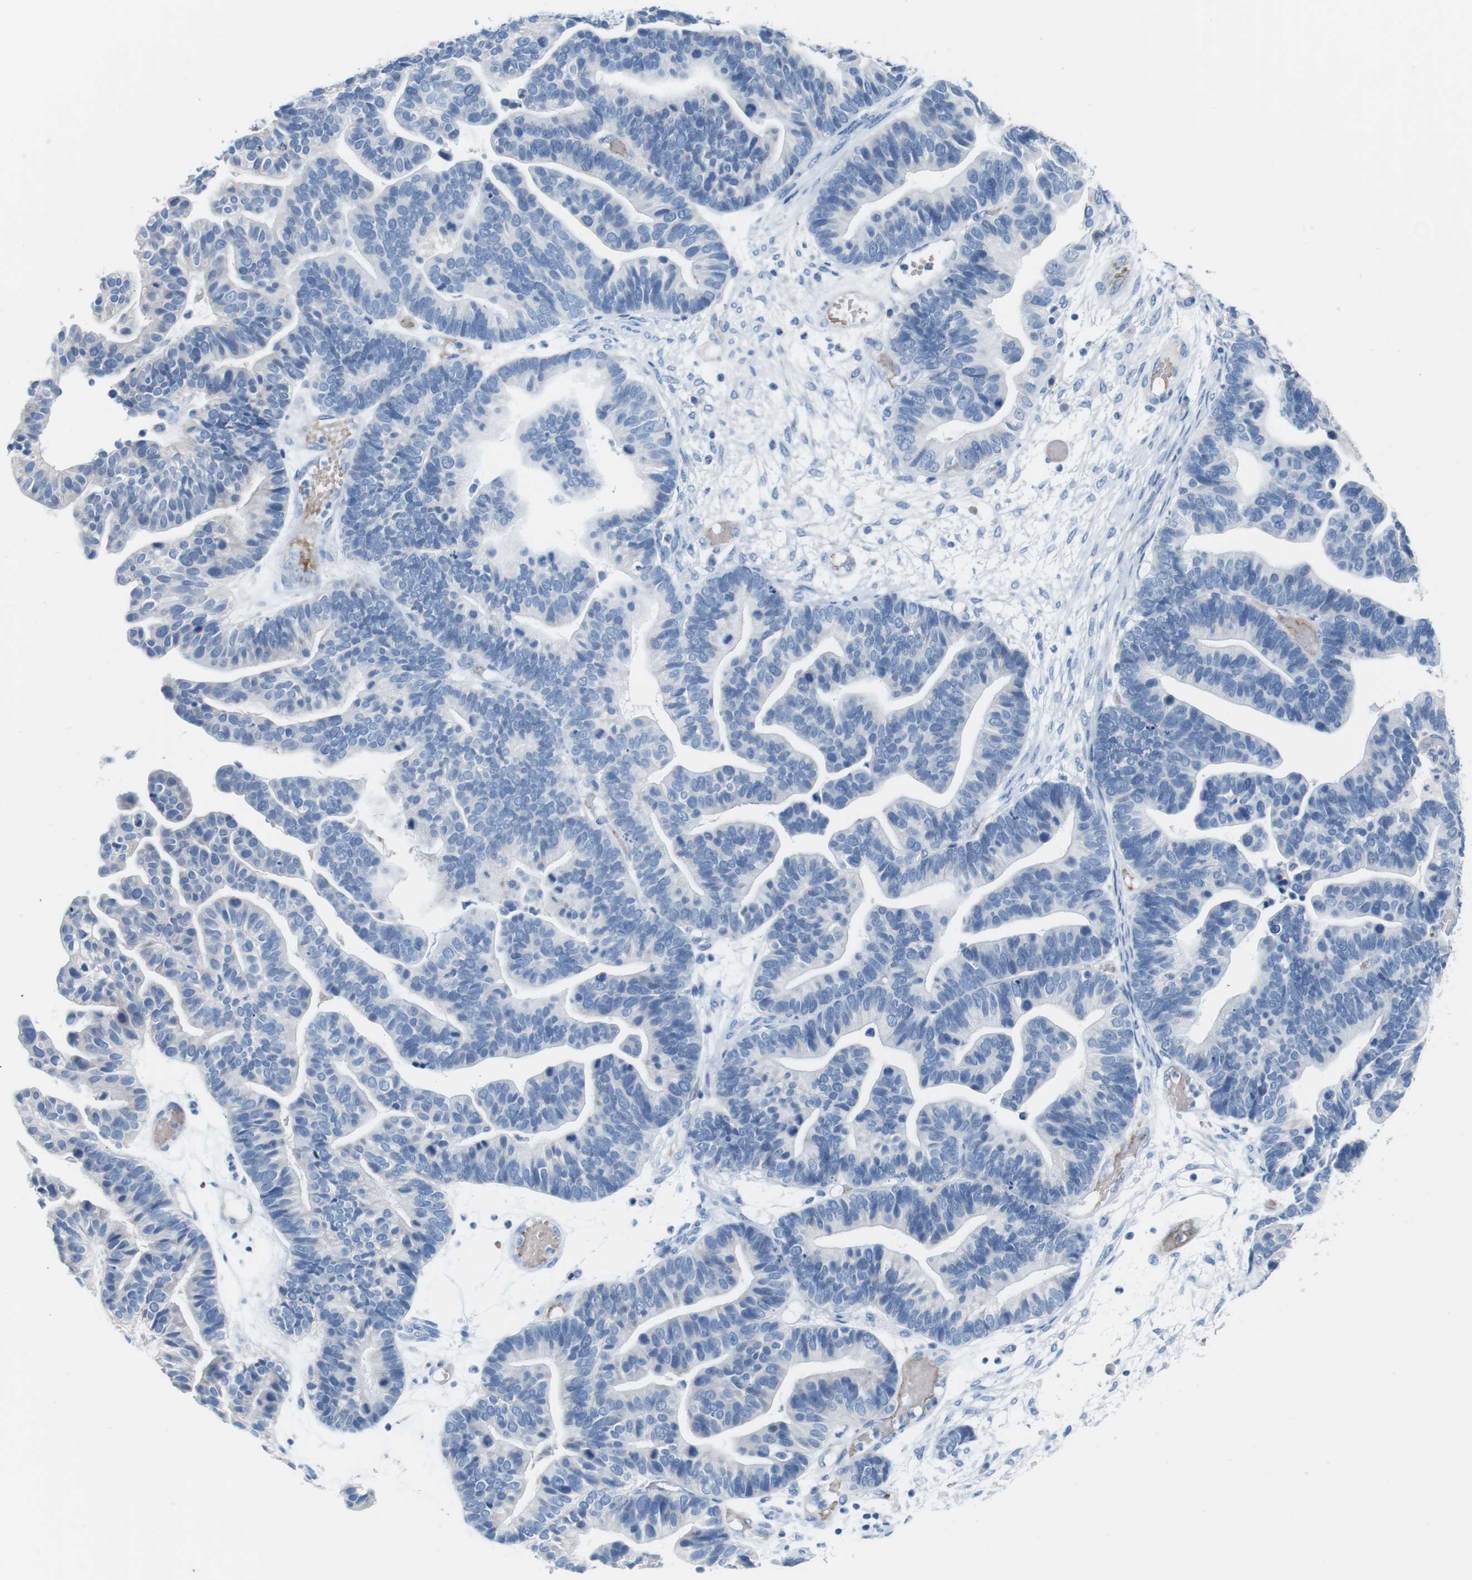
{"staining": {"intensity": "negative", "quantity": "none", "location": "none"}, "tissue": "ovarian cancer", "cell_type": "Tumor cells", "image_type": "cancer", "snomed": [{"axis": "morphology", "description": "Cystadenocarcinoma, serous, NOS"}, {"axis": "topography", "description": "Ovary"}], "caption": "A micrograph of ovarian cancer (serous cystadenocarcinoma) stained for a protein demonstrates no brown staining in tumor cells. Brightfield microscopy of IHC stained with DAB (brown) and hematoxylin (blue), captured at high magnification.", "gene": "IGSF8", "patient": {"sex": "female", "age": 56}}